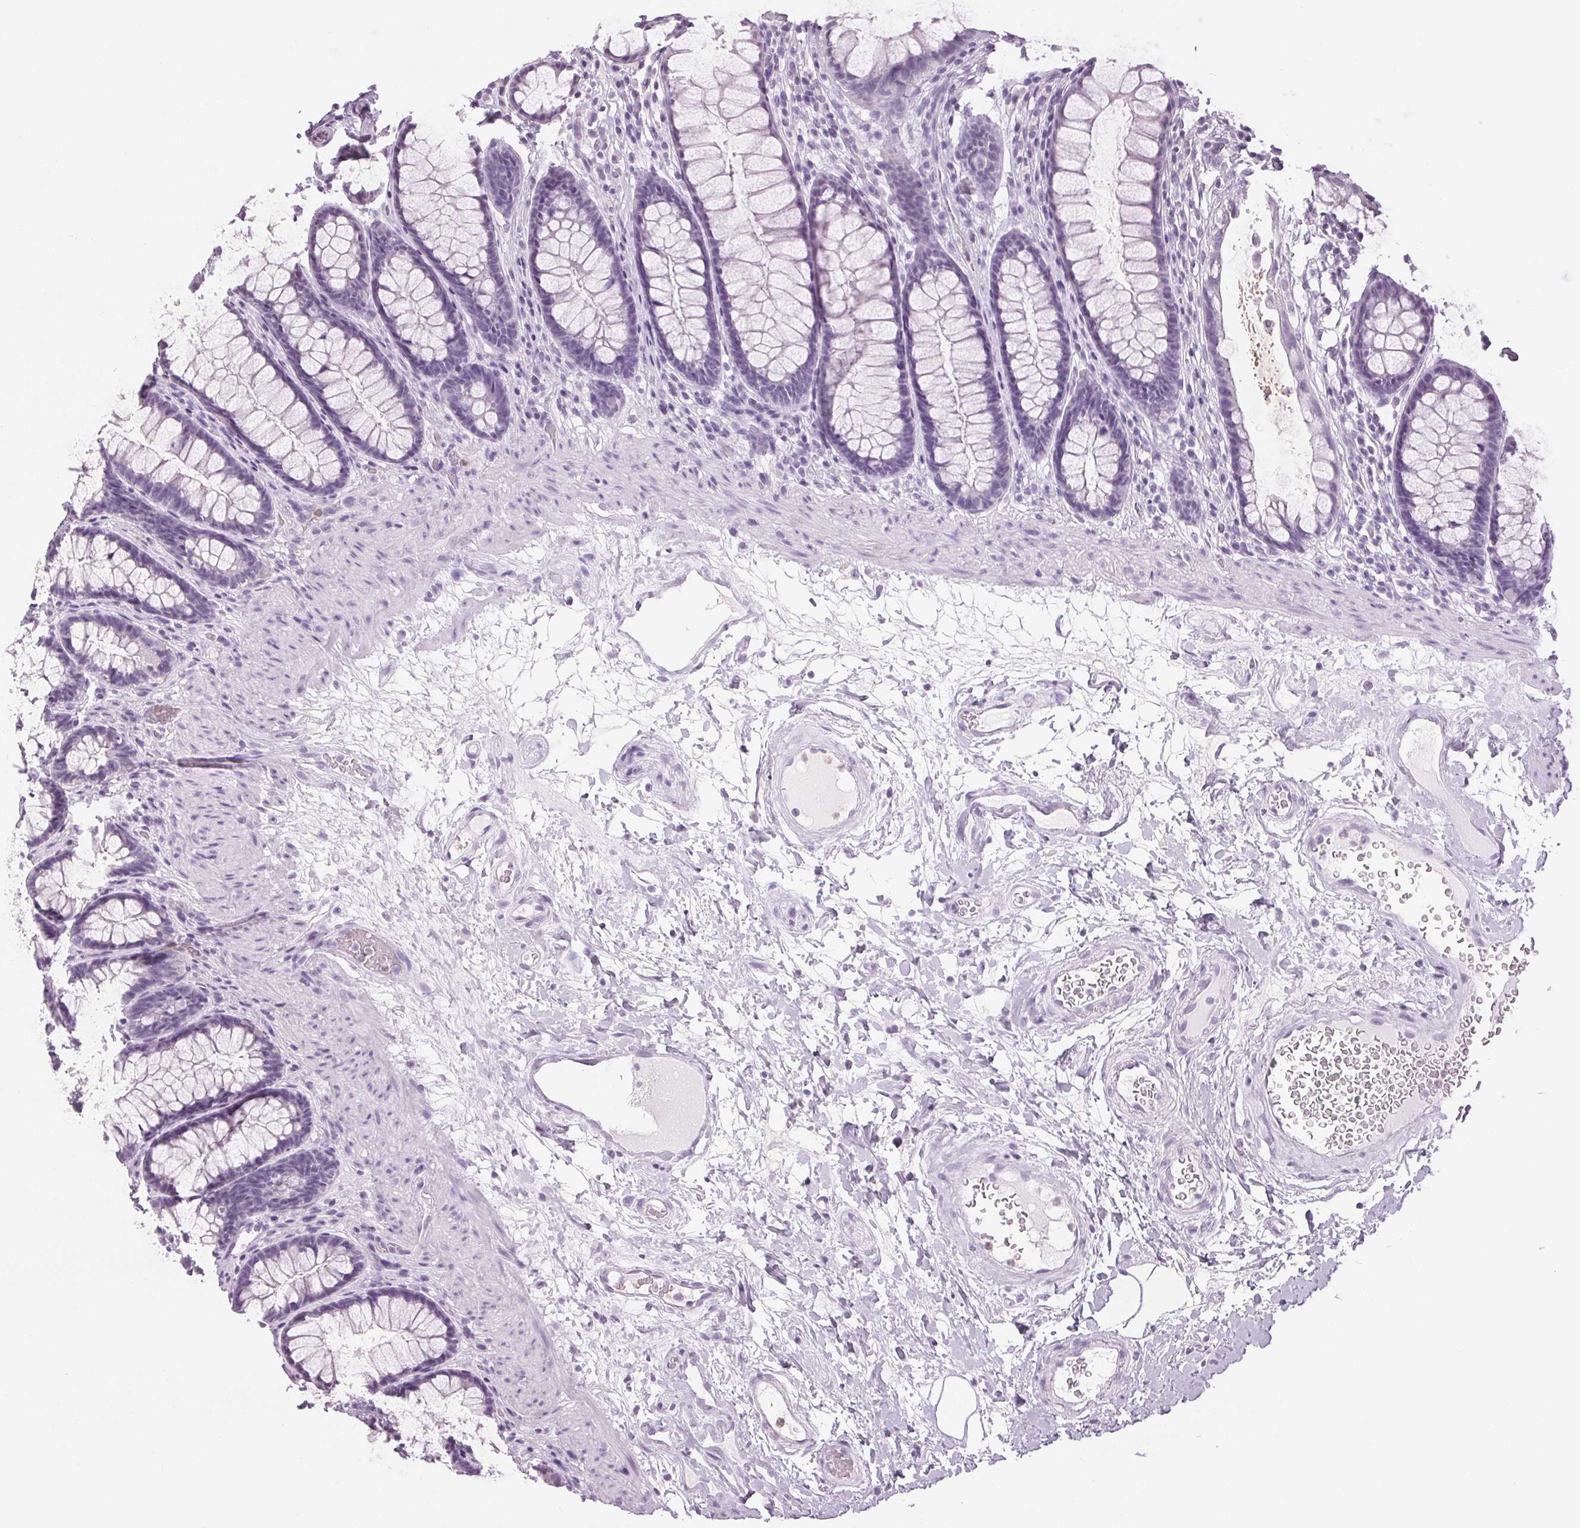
{"staining": {"intensity": "negative", "quantity": "none", "location": "none"}, "tissue": "rectum", "cell_type": "Glandular cells", "image_type": "normal", "snomed": [{"axis": "morphology", "description": "Normal tissue, NOS"}, {"axis": "topography", "description": "Rectum"}], "caption": "DAB (3,3'-diaminobenzidine) immunohistochemical staining of unremarkable rectum demonstrates no significant expression in glandular cells.", "gene": "LTF", "patient": {"sex": "male", "age": 72}}